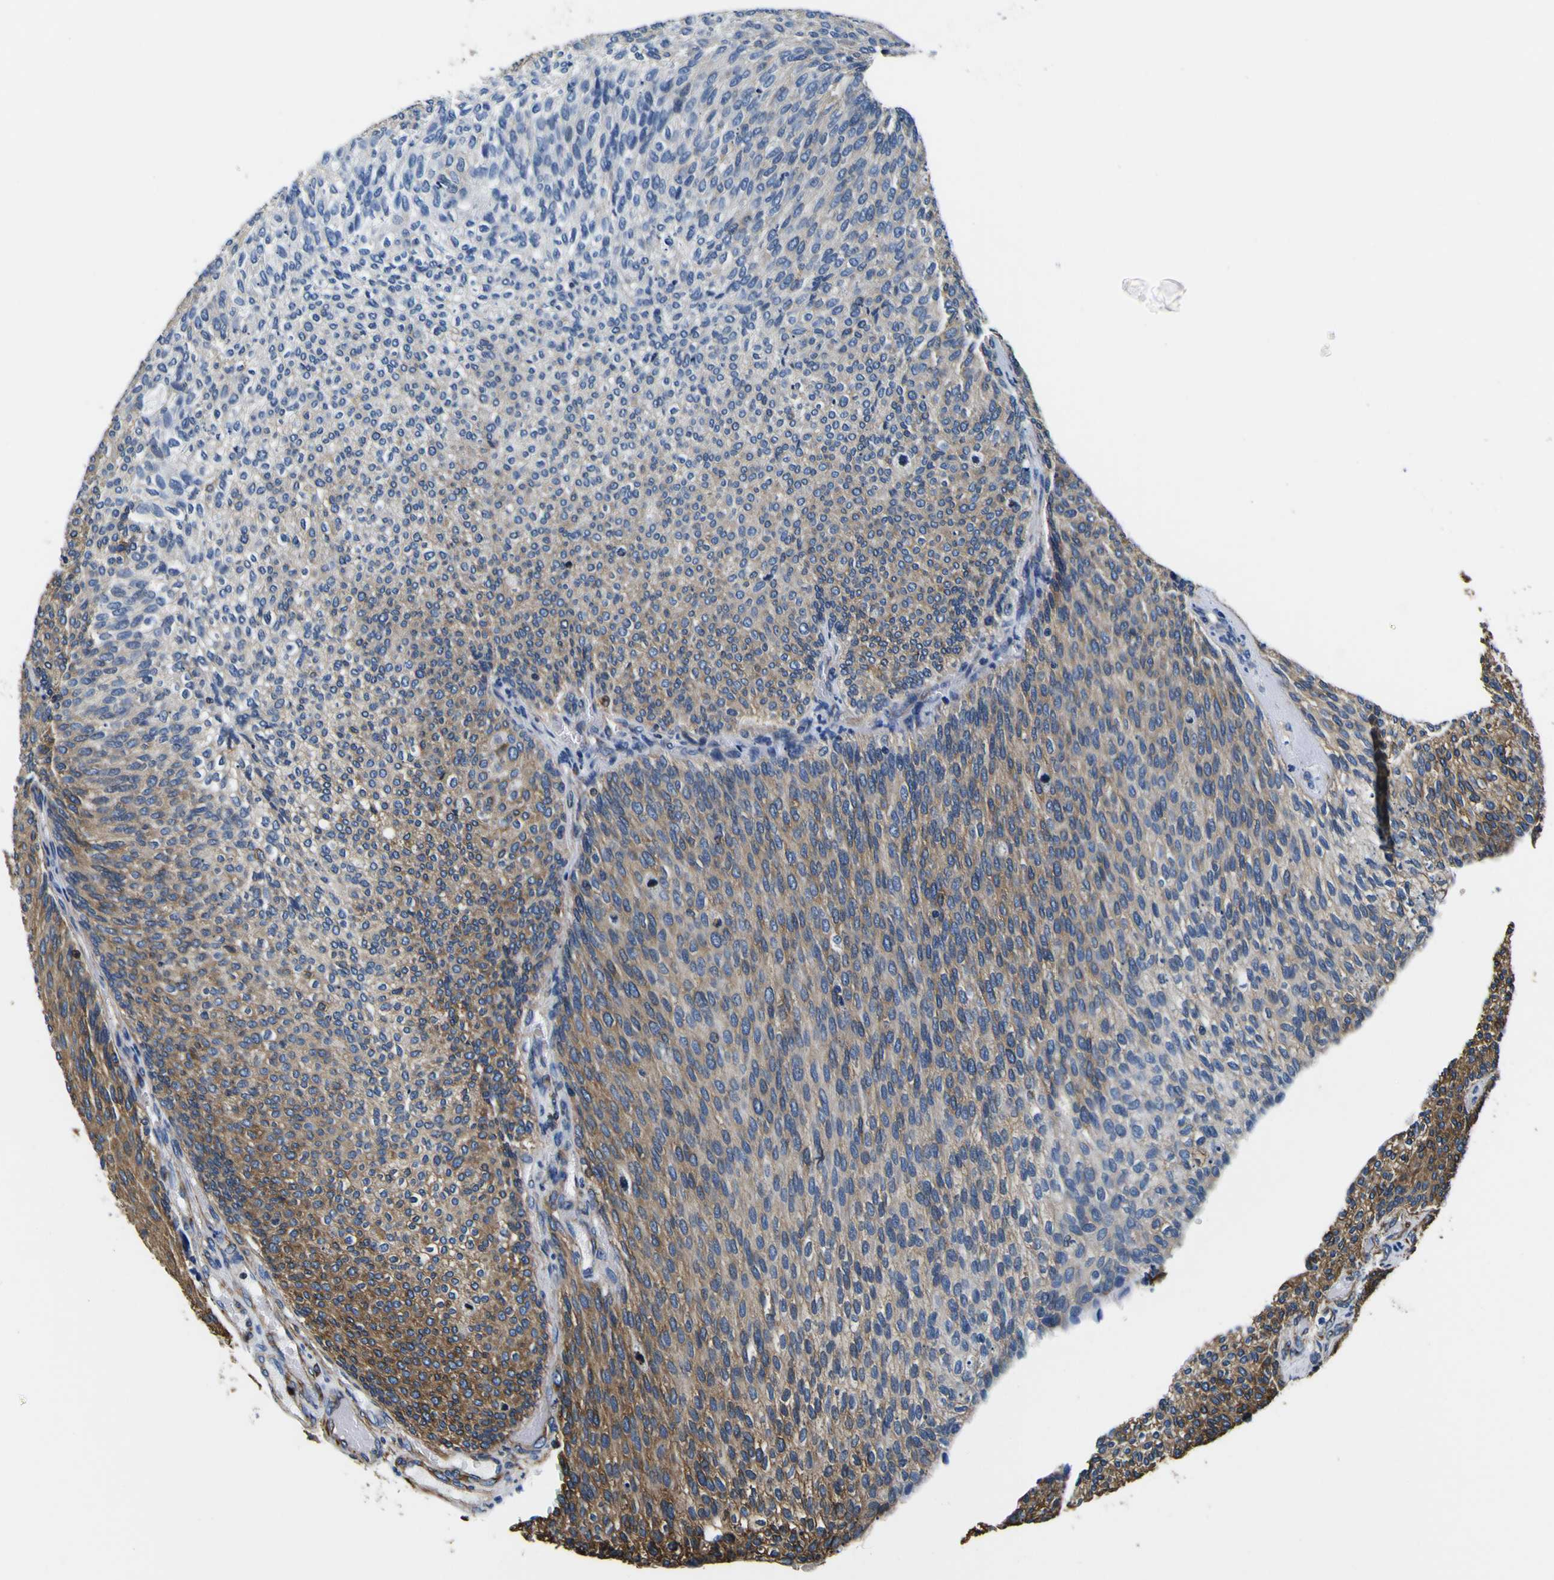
{"staining": {"intensity": "moderate", "quantity": "25%-75%", "location": "cytoplasmic/membranous"}, "tissue": "urothelial cancer", "cell_type": "Tumor cells", "image_type": "cancer", "snomed": [{"axis": "morphology", "description": "Urothelial carcinoma, Low grade"}, {"axis": "topography", "description": "Urinary bladder"}], "caption": "This histopathology image exhibits IHC staining of urothelial cancer, with medium moderate cytoplasmic/membranous staining in about 25%-75% of tumor cells.", "gene": "TUBA1B", "patient": {"sex": "female", "age": 79}}